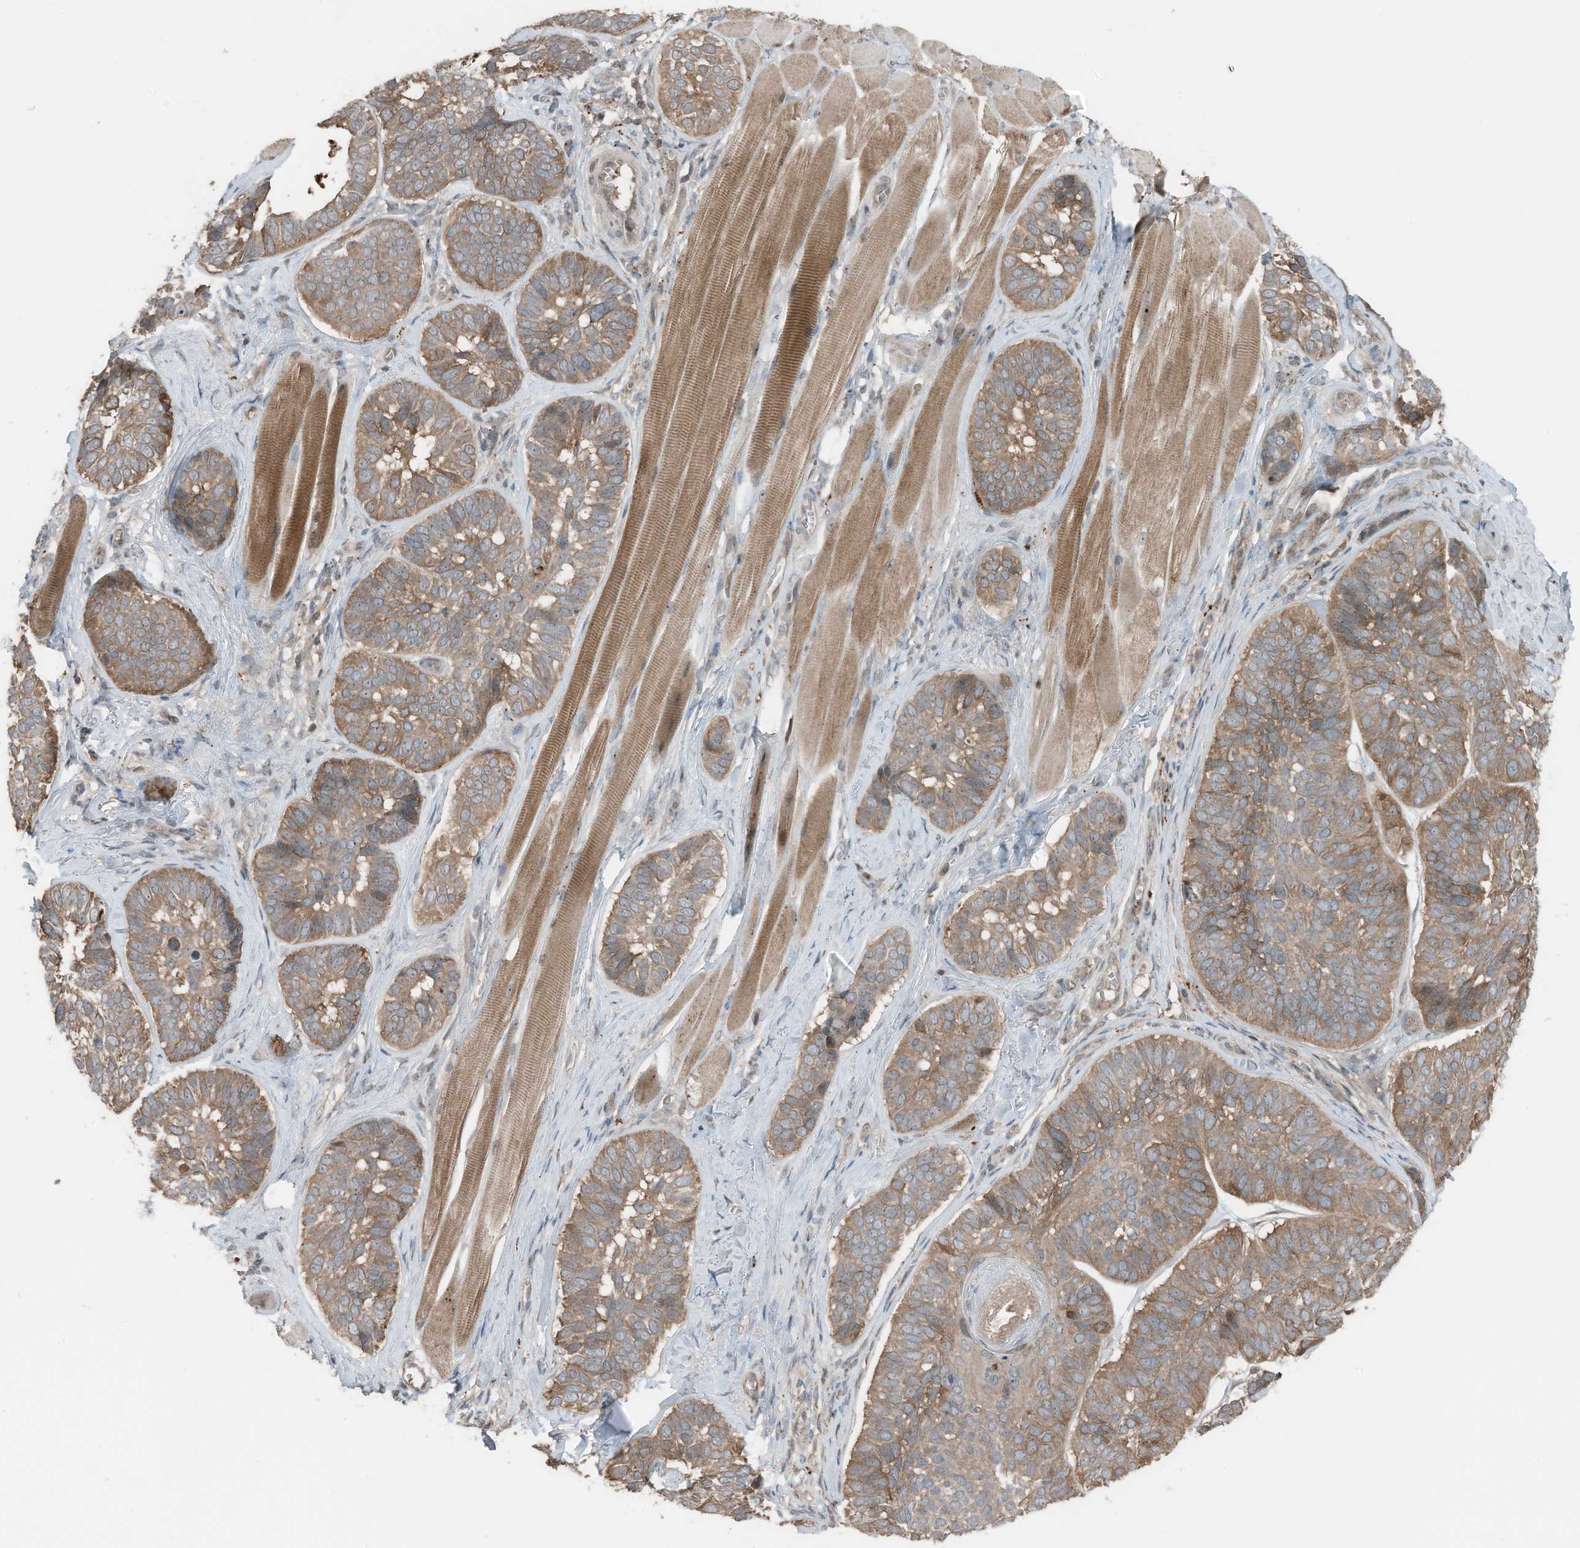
{"staining": {"intensity": "moderate", "quantity": ">75%", "location": "cytoplasmic/membranous"}, "tissue": "skin cancer", "cell_type": "Tumor cells", "image_type": "cancer", "snomed": [{"axis": "morphology", "description": "Basal cell carcinoma"}, {"axis": "topography", "description": "Skin"}], "caption": "Basal cell carcinoma (skin) tissue shows moderate cytoplasmic/membranous positivity in about >75% of tumor cells, visualized by immunohistochemistry.", "gene": "TXNDC9", "patient": {"sex": "male", "age": 62}}